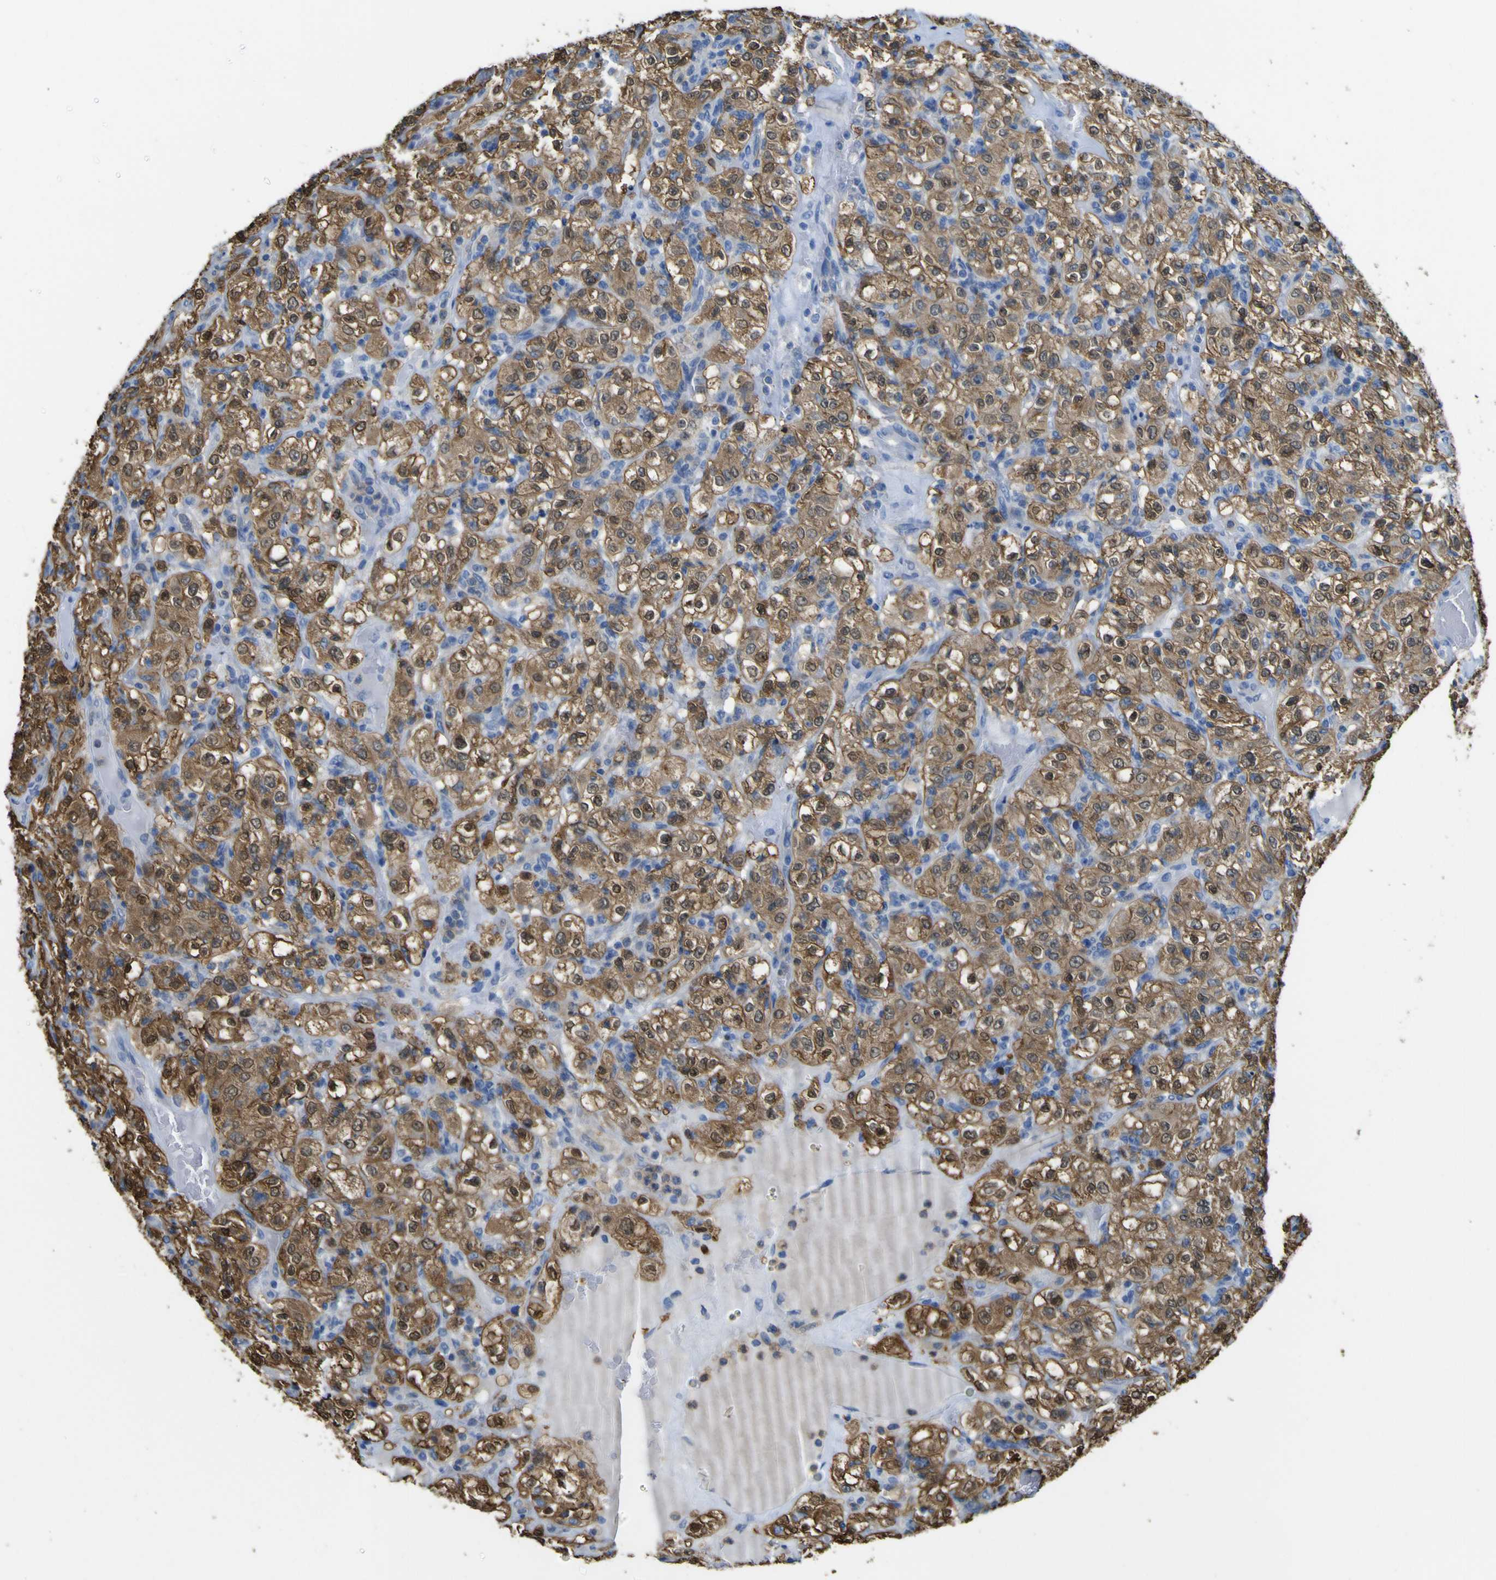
{"staining": {"intensity": "moderate", "quantity": ">75%", "location": "cytoplasmic/membranous,nuclear"}, "tissue": "renal cancer", "cell_type": "Tumor cells", "image_type": "cancer", "snomed": [{"axis": "morphology", "description": "Normal tissue, NOS"}, {"axis": "morphology", "description": "Adenocarcinoma, NOS"}, {"axis": "topography", "description": "Kidney"}], "caption": "Immunohistochemistry (IHC) (DAB (3,3'-diaminobenzidine)) staining of renal adenocarcinoma reveals moderate cytoplasmic/membranous and nuclear protein positivity in approximately >75% of tumor cells. Nuclei are stained in blue.", "gene": "ABHD3", "patient": {"sex": "female", "age": 72}}